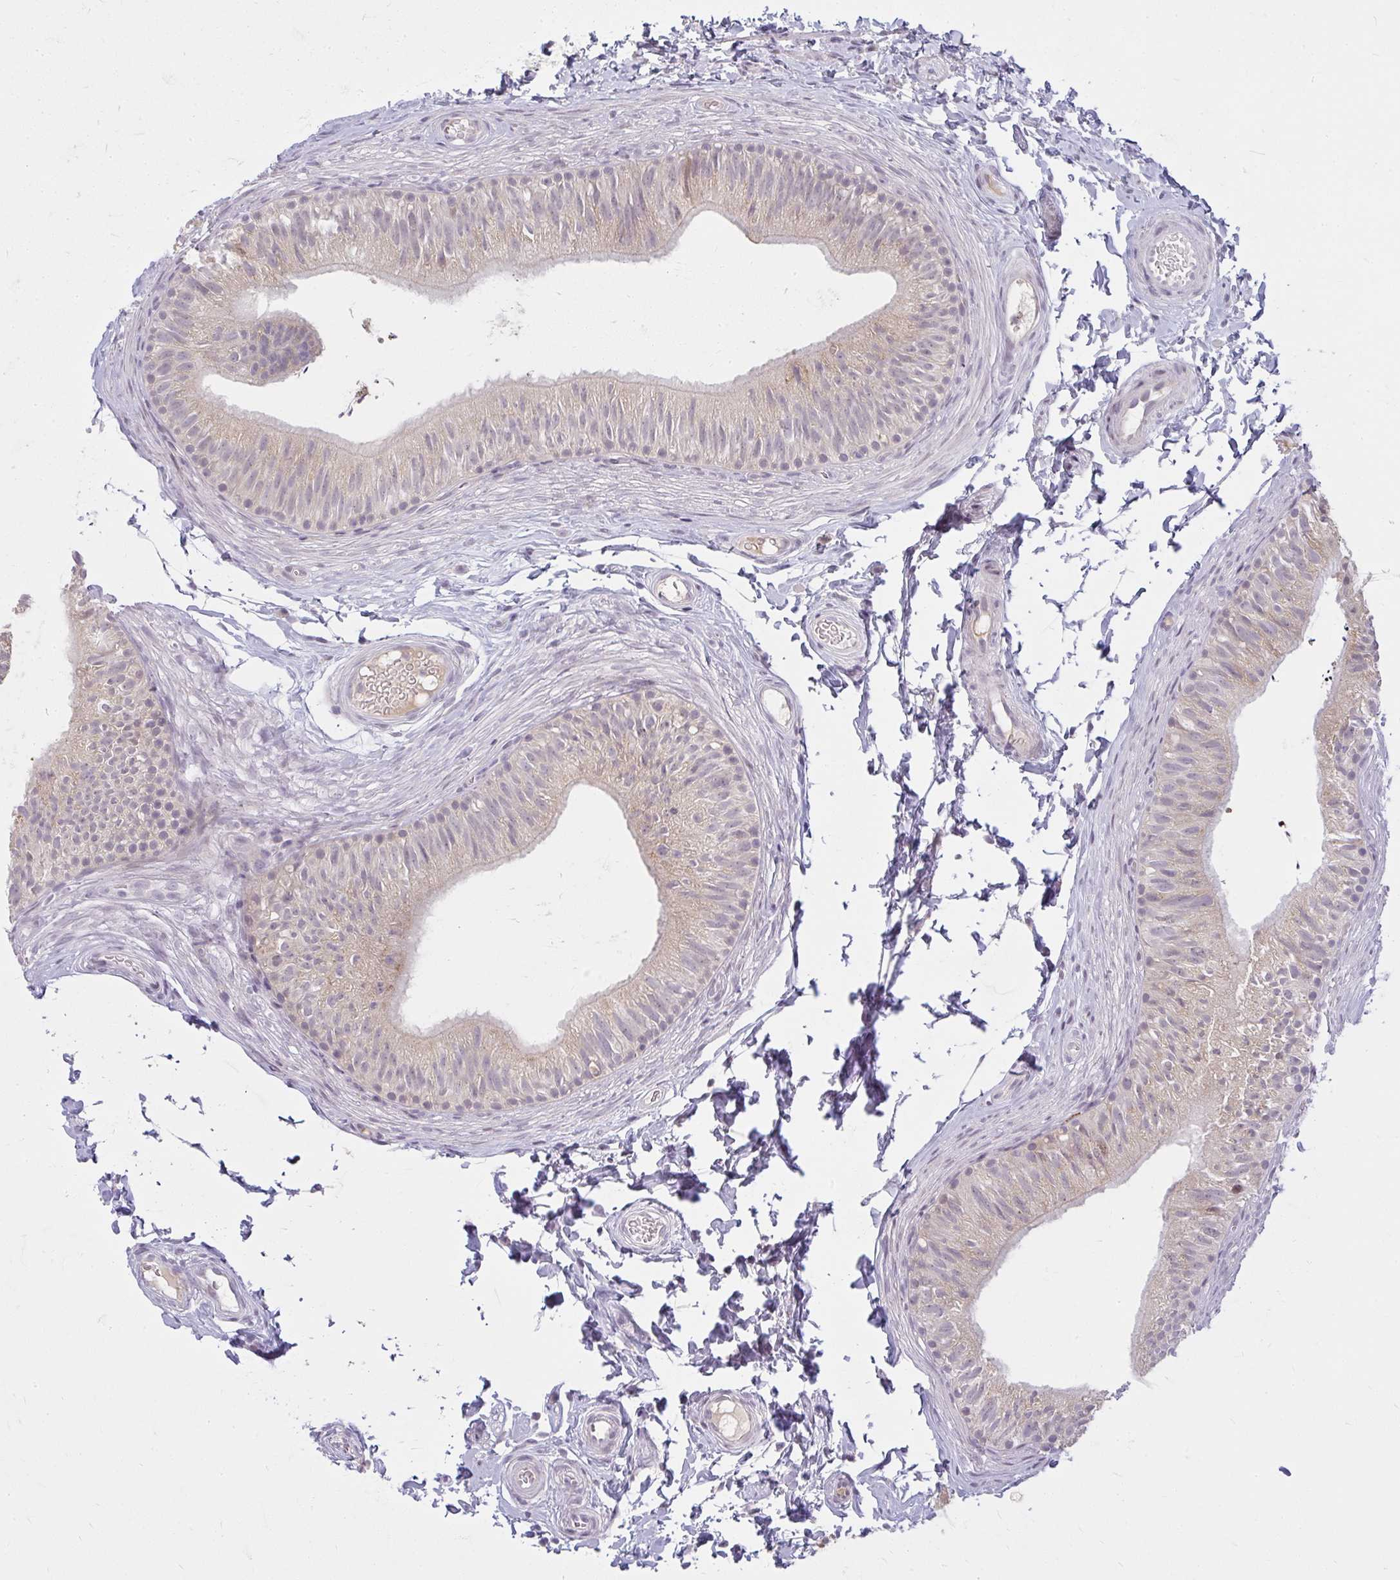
{"staining": {"intensity": "moderate", "quantity": "<25%", "location": "cytoplasmic/membranous"}, "tissue": "epididymis", "cell_type": "Glandular cells", "image_type": "normal", "snomed": [{"axis": "morphology", "description": "Normal tissue, NOS"}, {"axis": "topography", "description": "Epididymis, spermatic cord, NOS"}, {"axis": "topography", "description": "Epididymis"}, {"axis": "topography", "description": "Peripheral nerve tissue"}], "caption": "This is a photomicrograph of IHC staining of normal epididymis, which shows moderate expression in the cytoplasmic/membranous of glandular cells.", "gene": "ZFYVE26", "patient": {"sex": "male", "age": 29}}